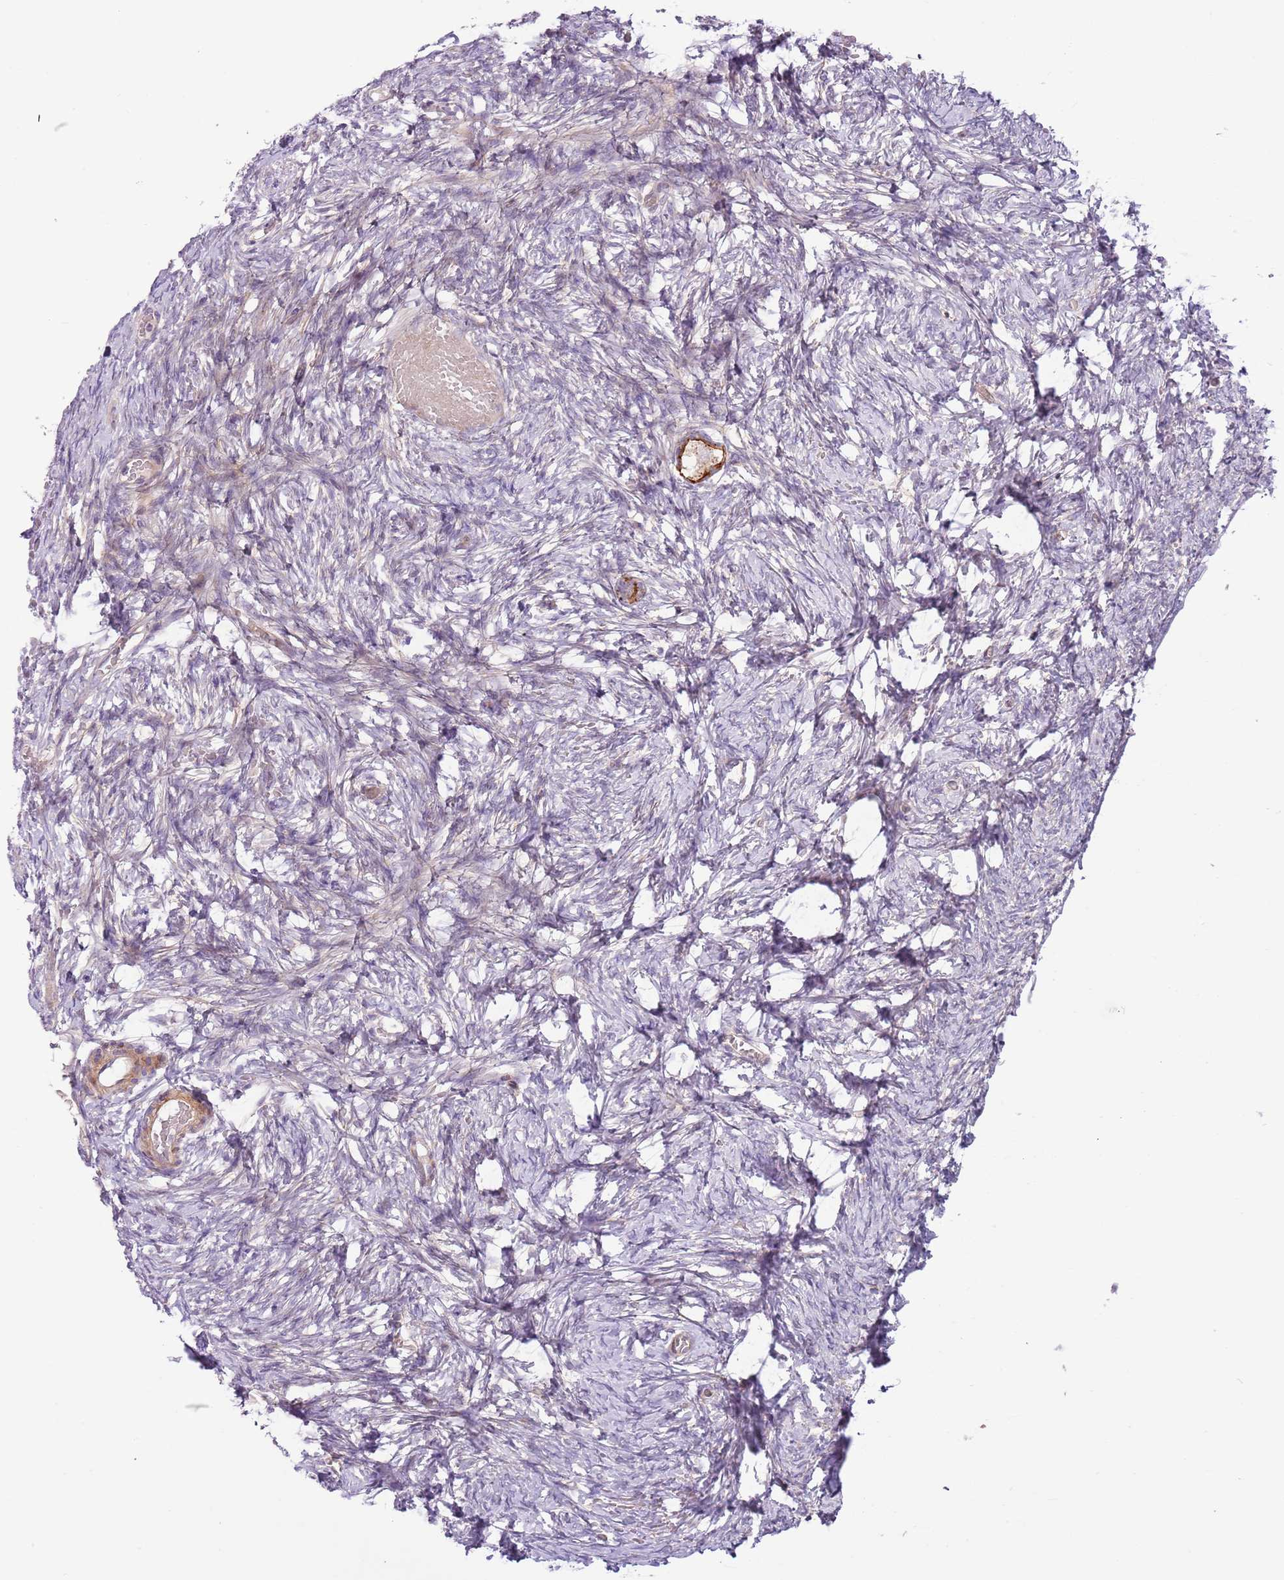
{"staining": {"intensity": "strong", "quantity": ">75%", "location": "cytoplasmic/membranous"}, "tissue": "ovary", "cell_type": "Follicle cells", "image_type": "normal", "snomed": [{"axis": "morphology", "description": "Adenocarcinoma, NOS"}, {"axis": "topography", "description": "Endometrium"}], "caption": "DAB immunohistochemical staining of benign ovary displays strong cytoplasmic/membranous protein expression in approximately >75% of follicle cells. The protein is stained brown, and the nuclei are stained in blue (DAB IHC with brightfield microscopy, high magnification).", "gene": "MRO", "patient": {"sex": "female", "age": 32}}